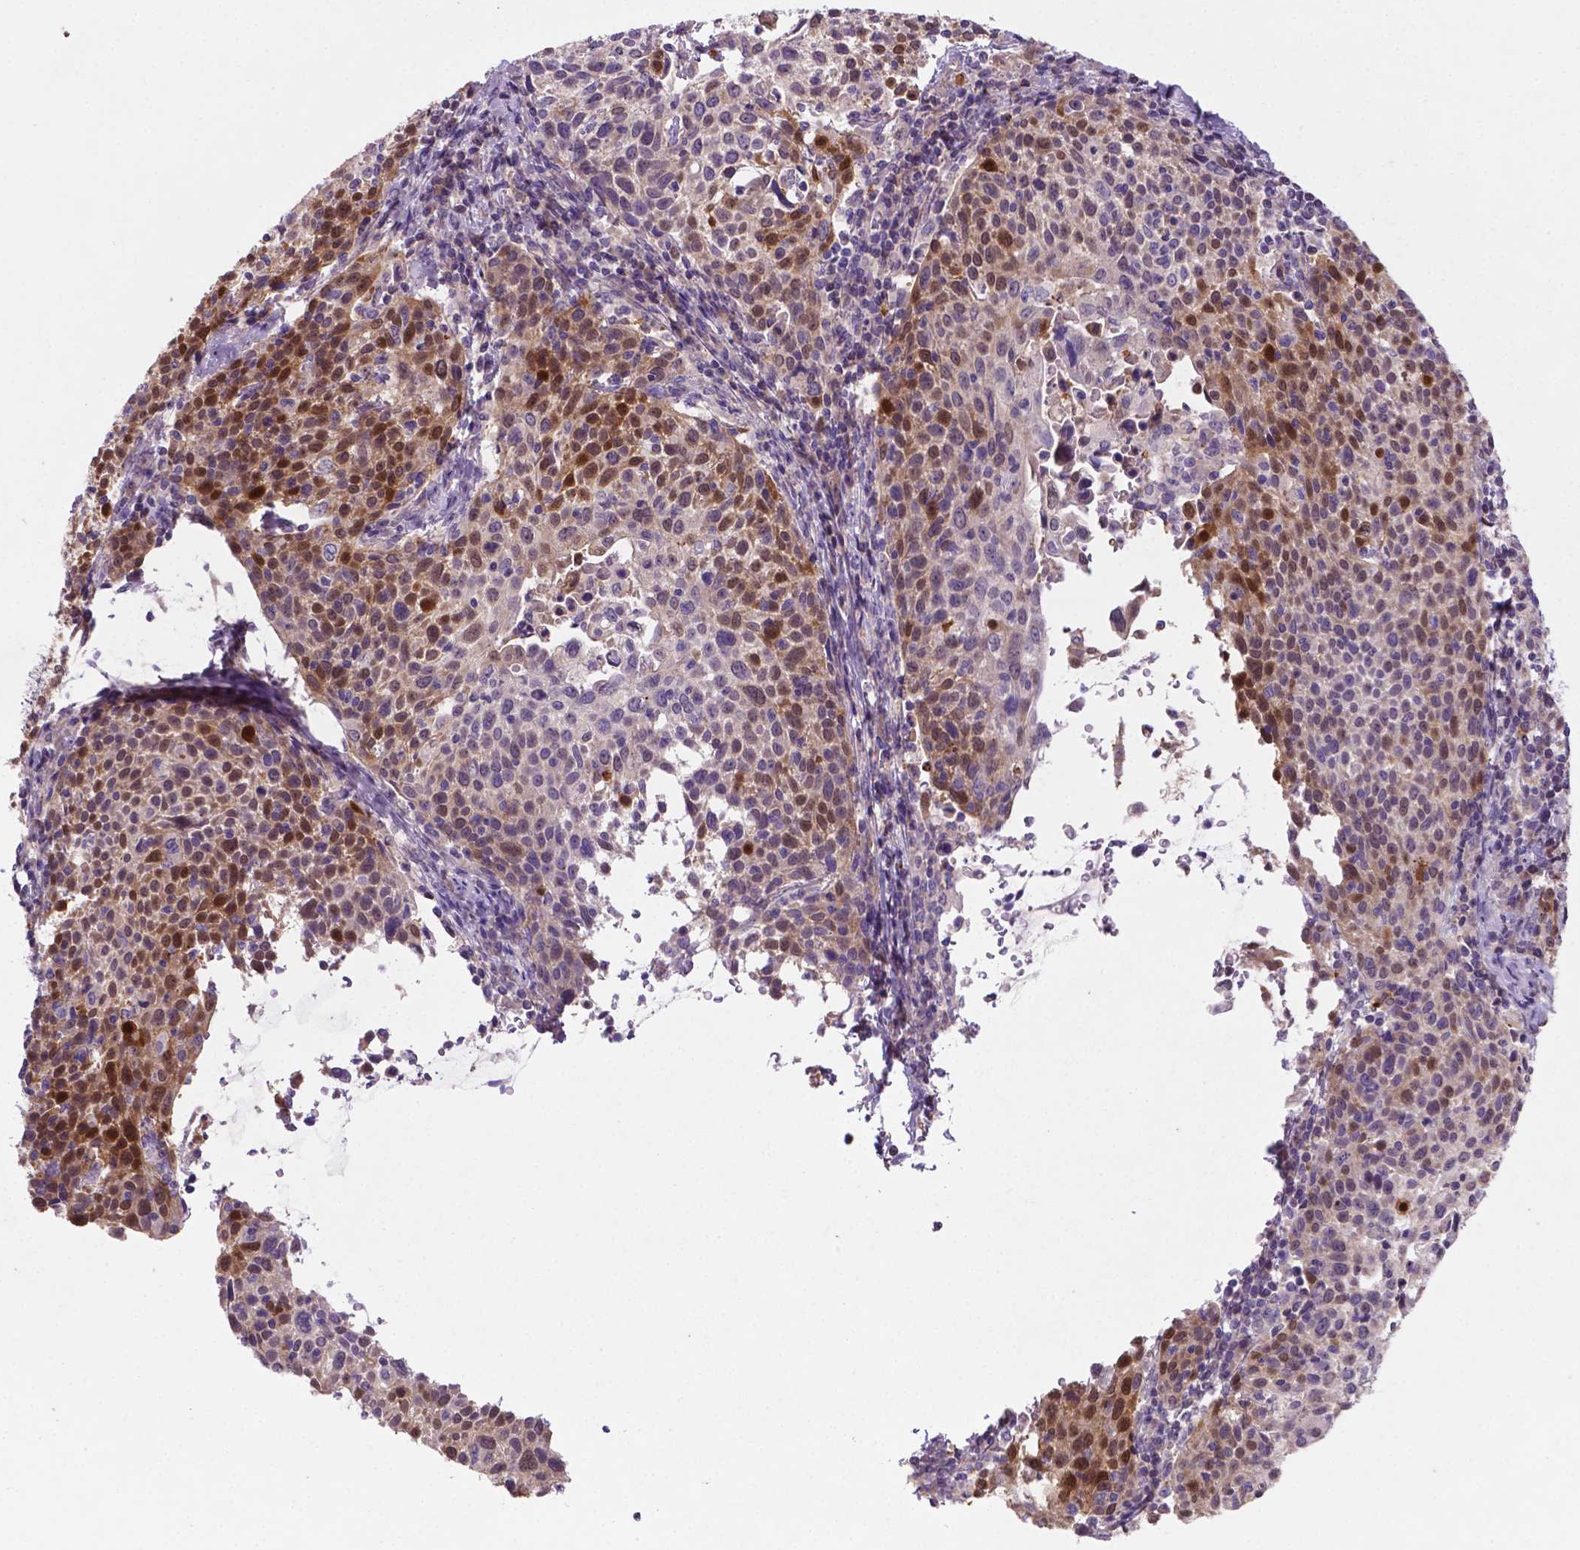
{"staining": {"intensity": "moderate", "quantity": "25%-75%", "location": "cytoplasmic/membranous,nuclear"}, "tissue": "cervical cancer", "cell_type": "Tumor cells", "image_type": "cancer", "snomed": [{"axis": "morphology", "description": "Squamous cell carcinoma, NOS"}, {"axis": "topography", "description": "Cervix"}], "caption": "There is medium levels of moderate cytoplasmic/membranous and nuclear expression in tumor cells of cervical cancer, as demonstrated by immunohistochemical staining (brown color).", "gene": "TM4SF20", "patient": {"sex": "female", "age": 61}}